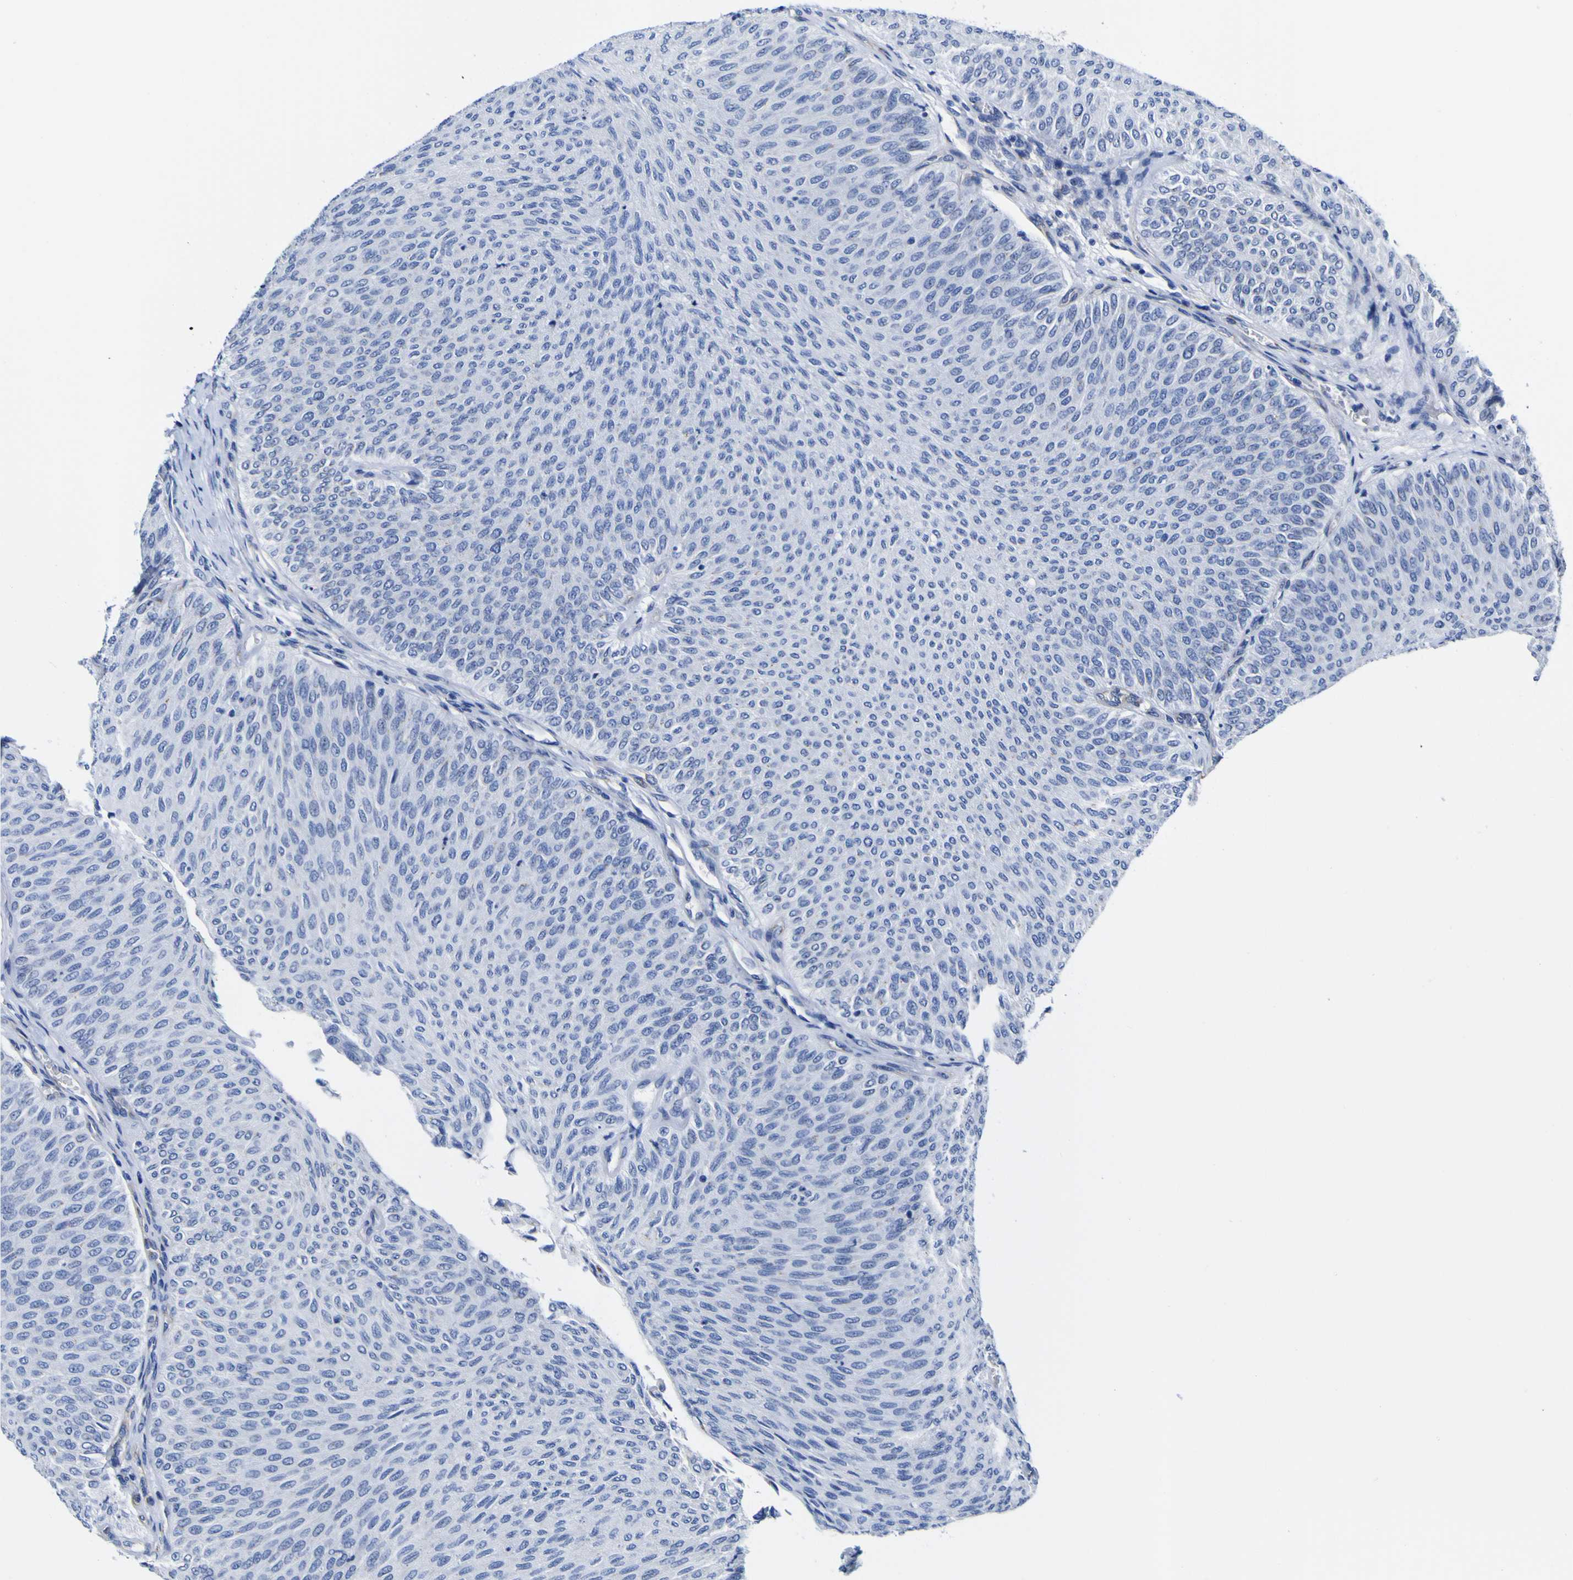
{"staining": {"intensity": "negative", "quantity": "none", "location": "none"}, "tissue": "urothelial cancer", "cell_type": "Tumor cells", "image_type": "cancer", "snomed": [{"axis": "morphology", "description": "Urothelial carcinoma, Low grade"}, {"axis": "topography", "description": "Urinary bladder"}], "caption": "This is an immunohistochemistry micrograph of urothelial carcinoma (low-grade). There is no positivity in tumor cells.", "gene": "GOLM1", "patient": {"sex": "male", "age": 78}}